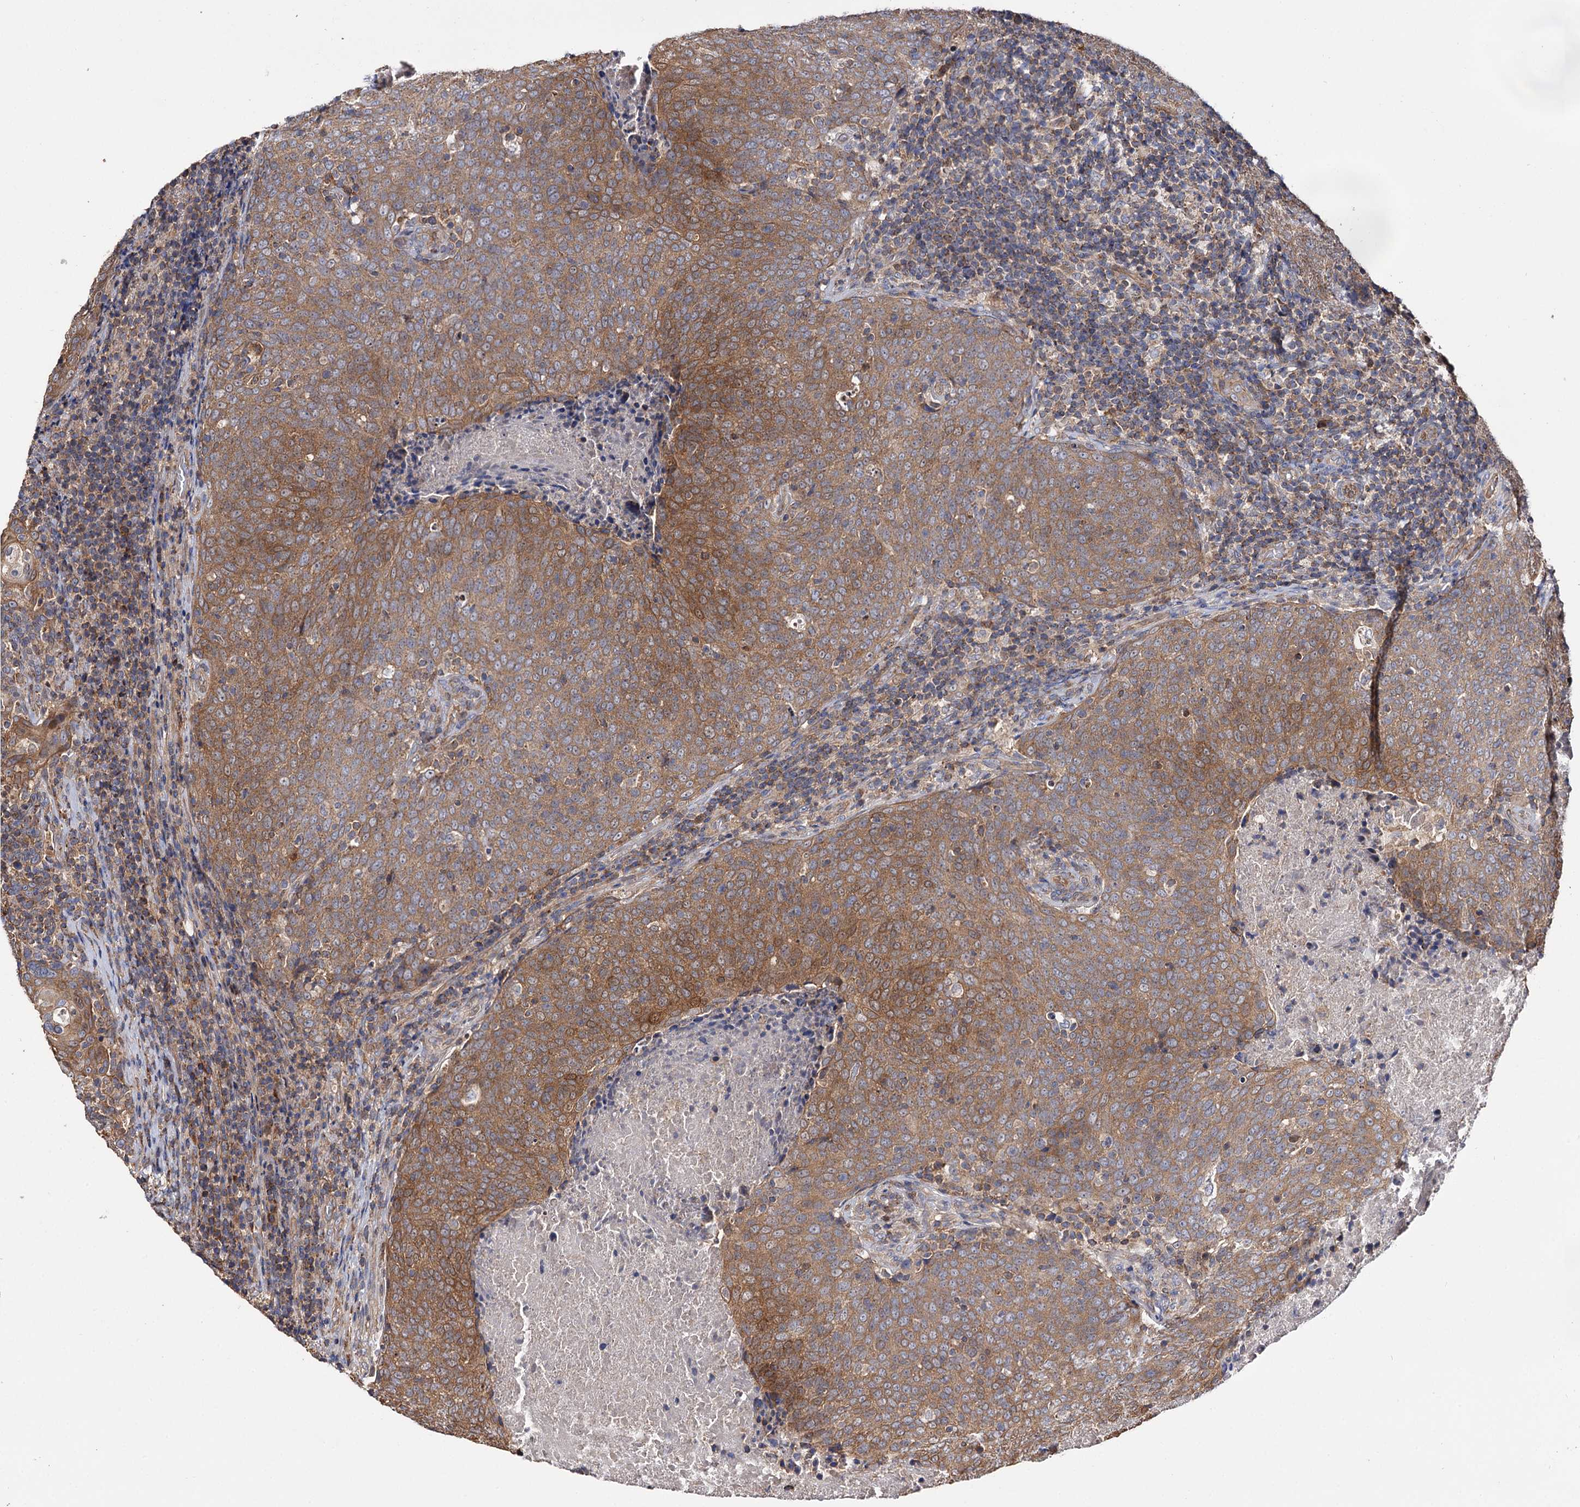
{"staining": {"intensity": "moderate", "quantity": ">75%", "location": "cytoplasmic/membranous"}, "tissue": "head and neck cancer", "cell_type": "Tumor cells", "image_type": "cancer", "snomed": [{"axis": "morphology", "description": "Squamous cell carcinoma, NOS"}, {"axis": "morphology", "description": "Squamous cell carcinoma, metastatic, NOS"}, {"axis": "topography", "description": "Lymph node"}, {"axis": "topography", "description": "Head-Neck"}], "caption": "Head and neck cancer stained for a protein shows moderate cytoplasmic/membranous positivity in tumor cells.", "gene": "IDI1", "patient": {"sex": "male", "age": 62}}